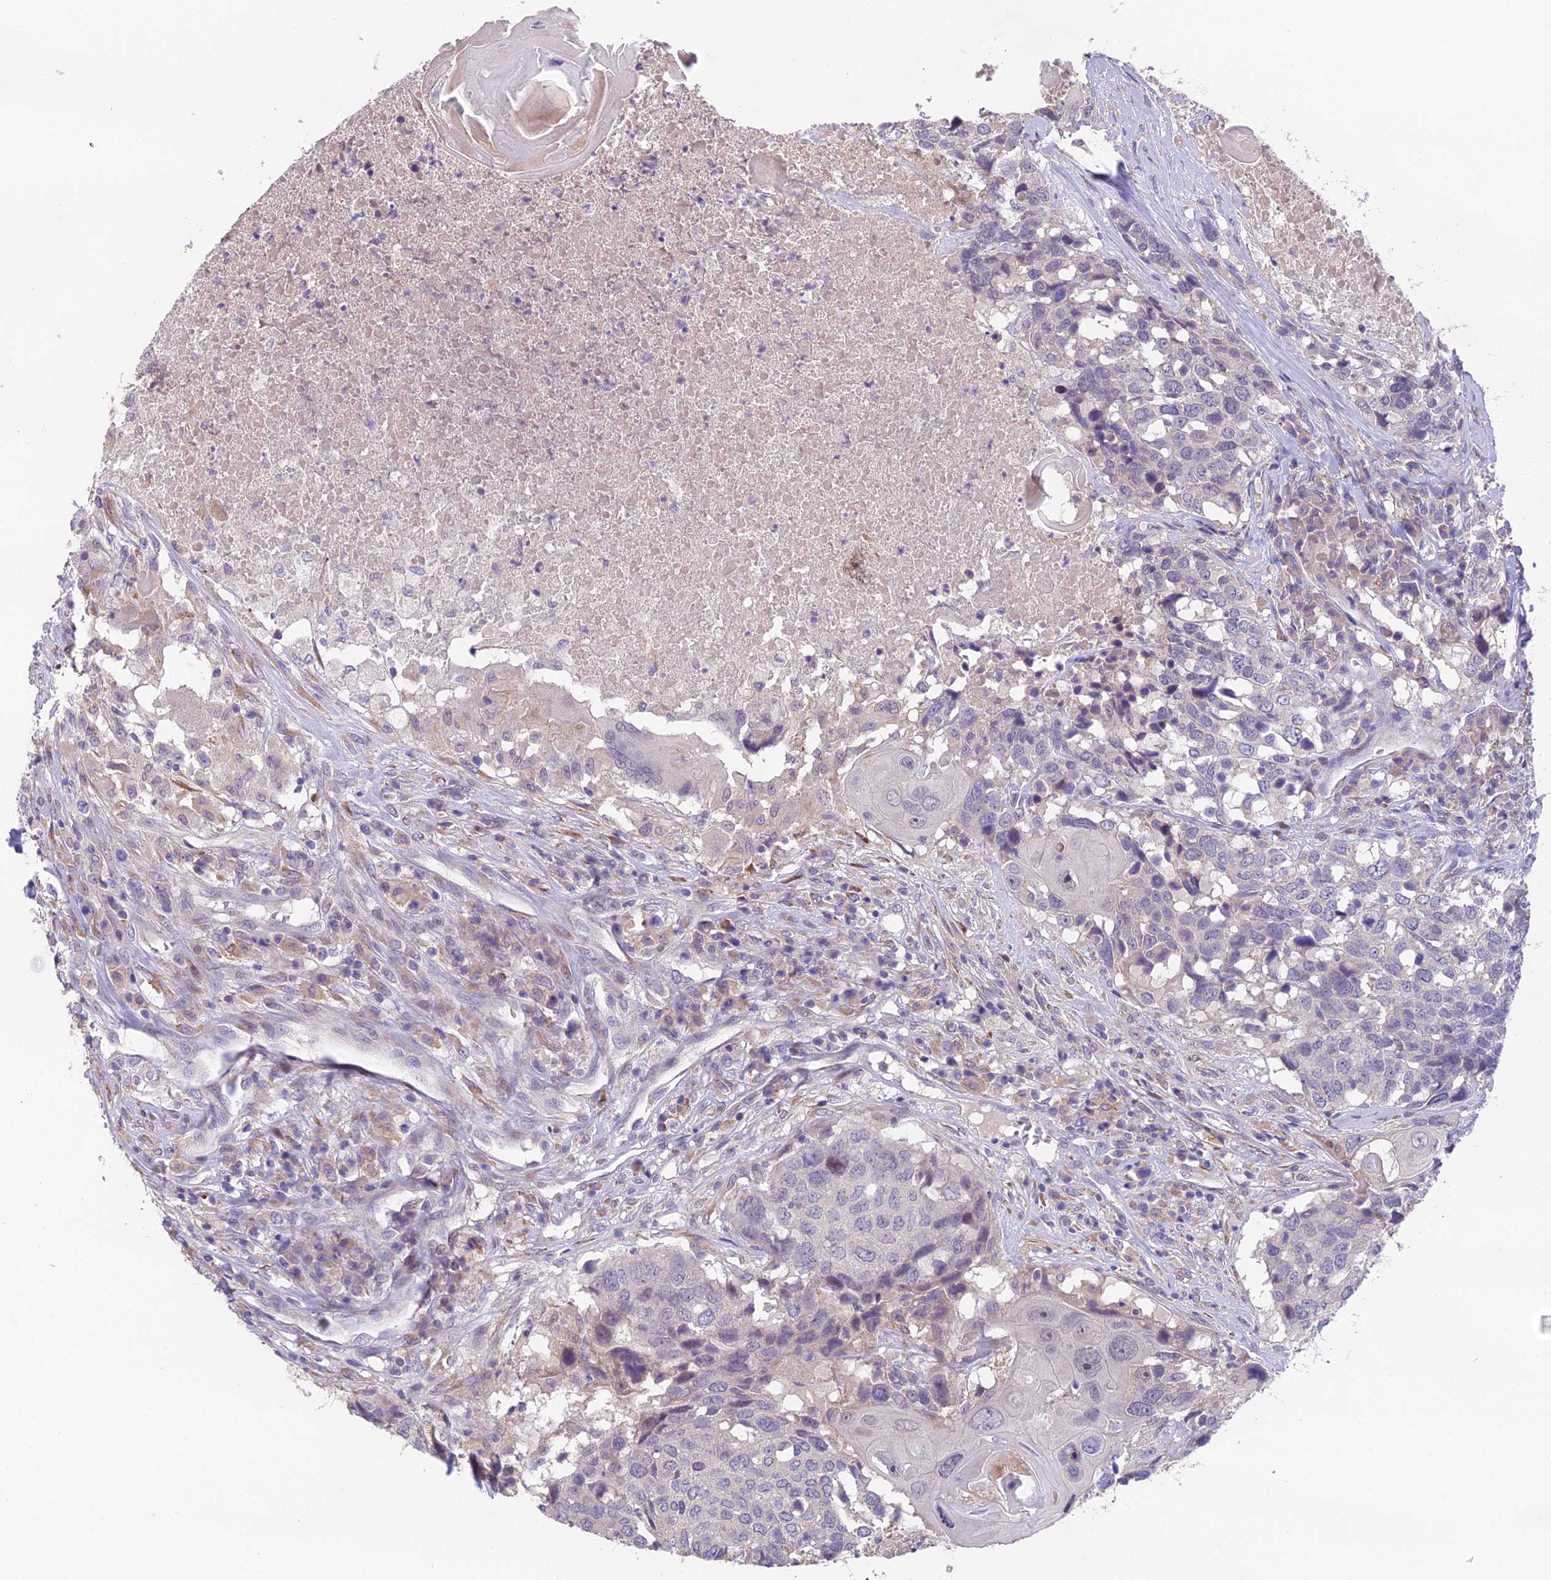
{"staining": {"intensity": "negative", "quantity": "none", "location": "none"}, "tissue": "head and neck cancer", "cell_type": "Tumor cells", "image_type": "cancer", "snomed": [{"axis": "morphology", "description": "Squamous cell carcinoma, NOS"}, {"axis": "topography", "description": "Head-Neck"}], "caption": "Tumor cells are negative for protein expression in human squamous cell carcinoma (head and neck).", "gene": "PUS10", "patient": {"sex": "male", "age": 66}}